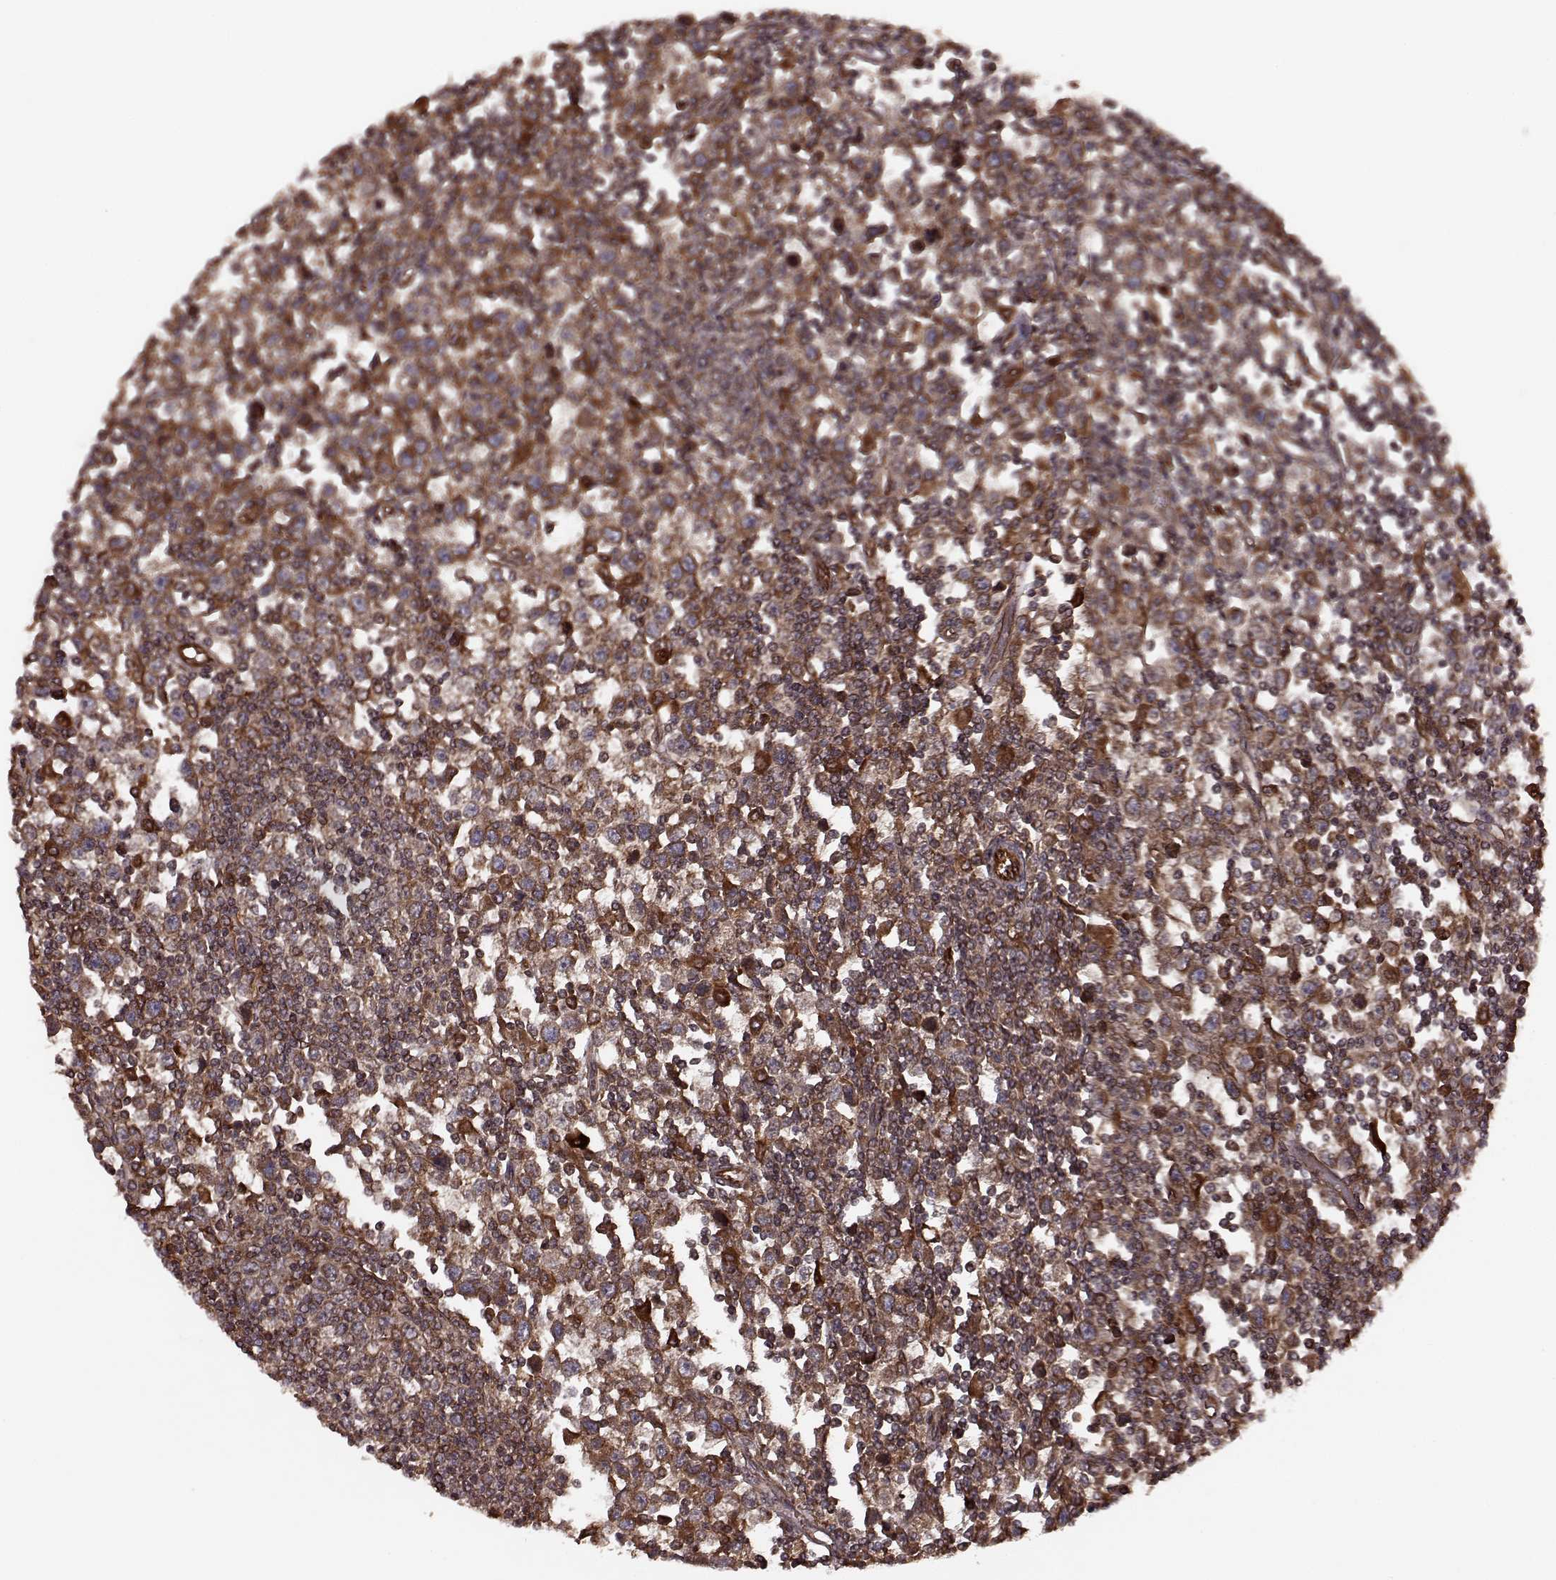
{"staining": {"intensity": "strong", "quantity": ">75%", "location": "cytoplasmic/membranous"}, "tissue": "testis cancer", "cell_type": "Tumor cells", "image_type": "cancer", "snomed": [{"axis": "morphology", "description": "Seminoma, NOS"}, {"axis": "topography", "description": "Testis"}], "caption": "Tumor cells reveal high levels of strong cytoplasmic/membranous expression in about >75% of cells in seminoma (testis).", "gene": "AGPAT1", "patient": {"sex": "male", "age": 34}}